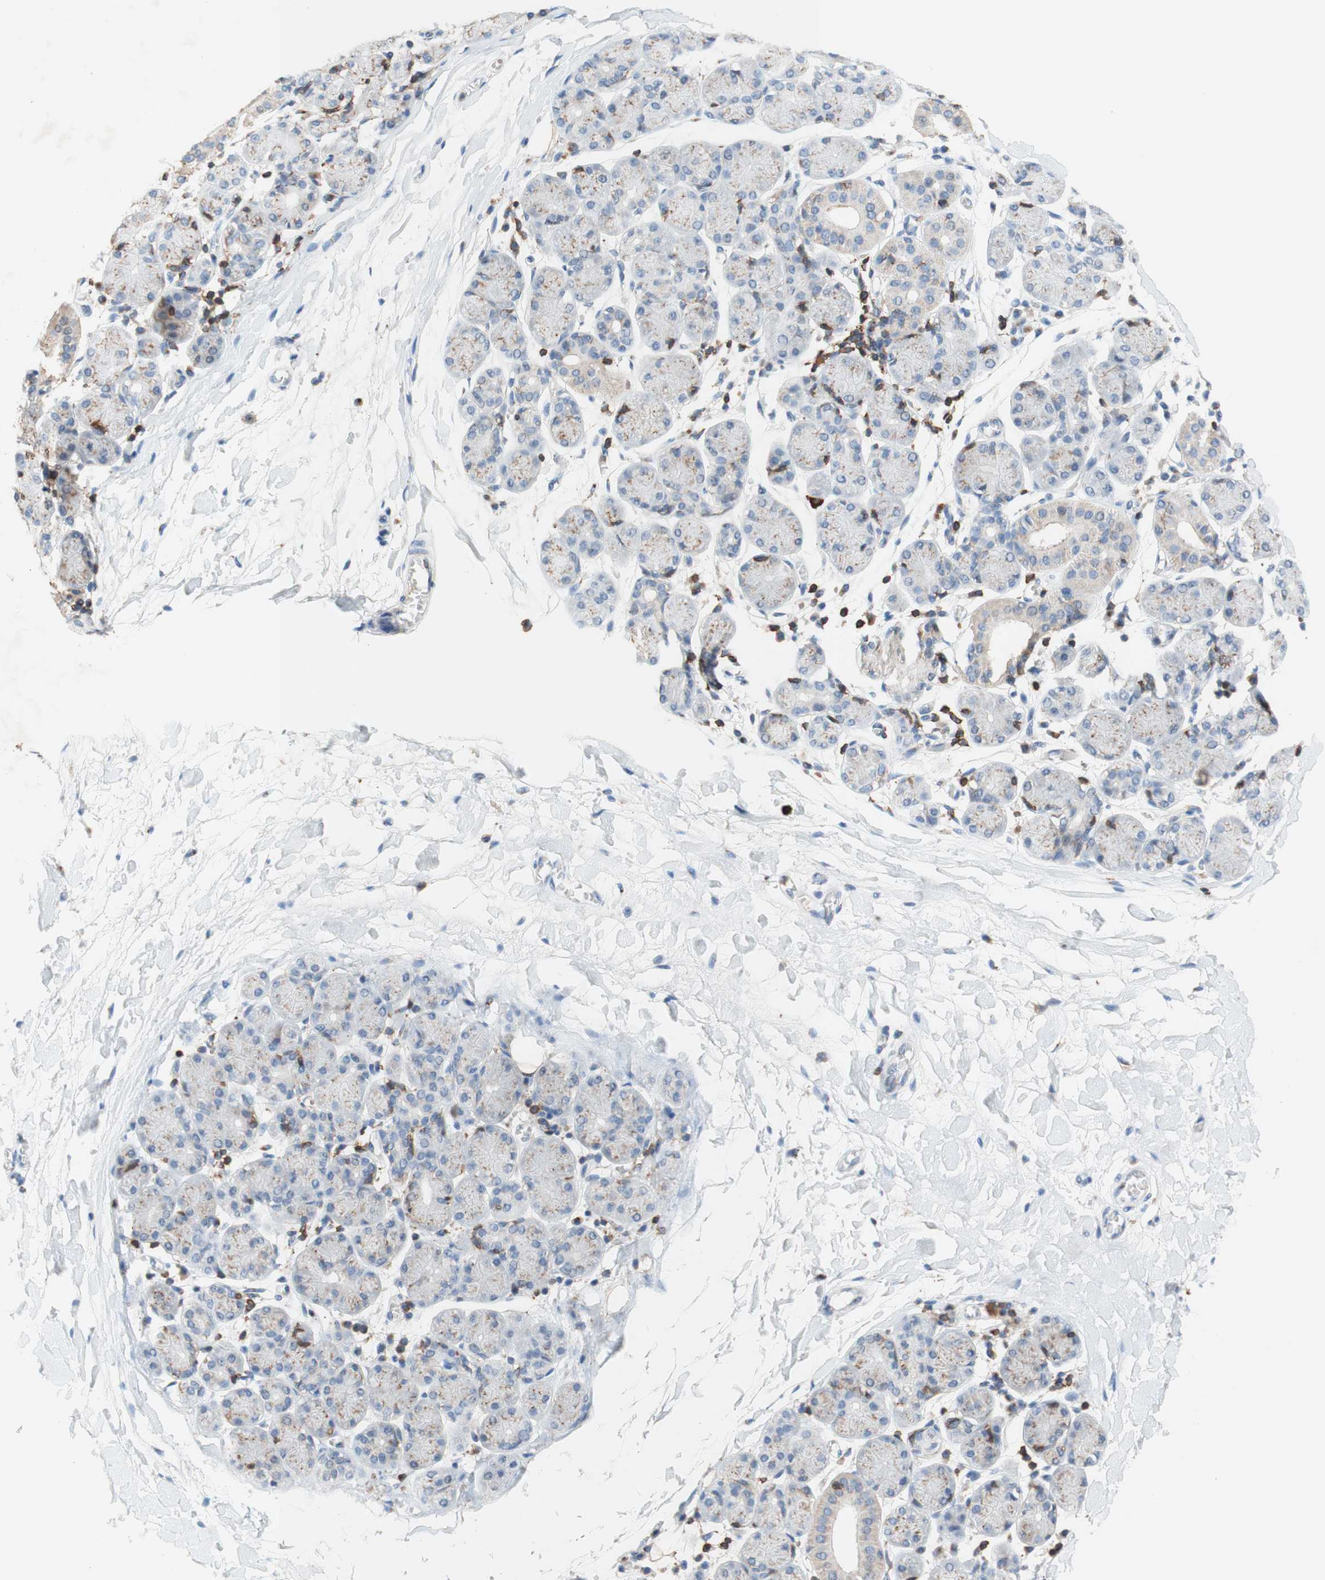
{"staining": {"intensity": "negative", "quantity": "none", "location": "none"}, "tissue": "salivary gland", "cell_type": "Glandular cells", "image_type": "normal", "snomed": [{"axis": "morphology", "description": "Normal tissue, NOS"}, {"axis": "topography", "description": "Salivary gland"}], "caption": "This is an IHC micrograph of unremarkable salivary gland. There is no staining in glandular cells.", "gene": "SPINK6", "patient": {"sex": "female", "age": 24}}